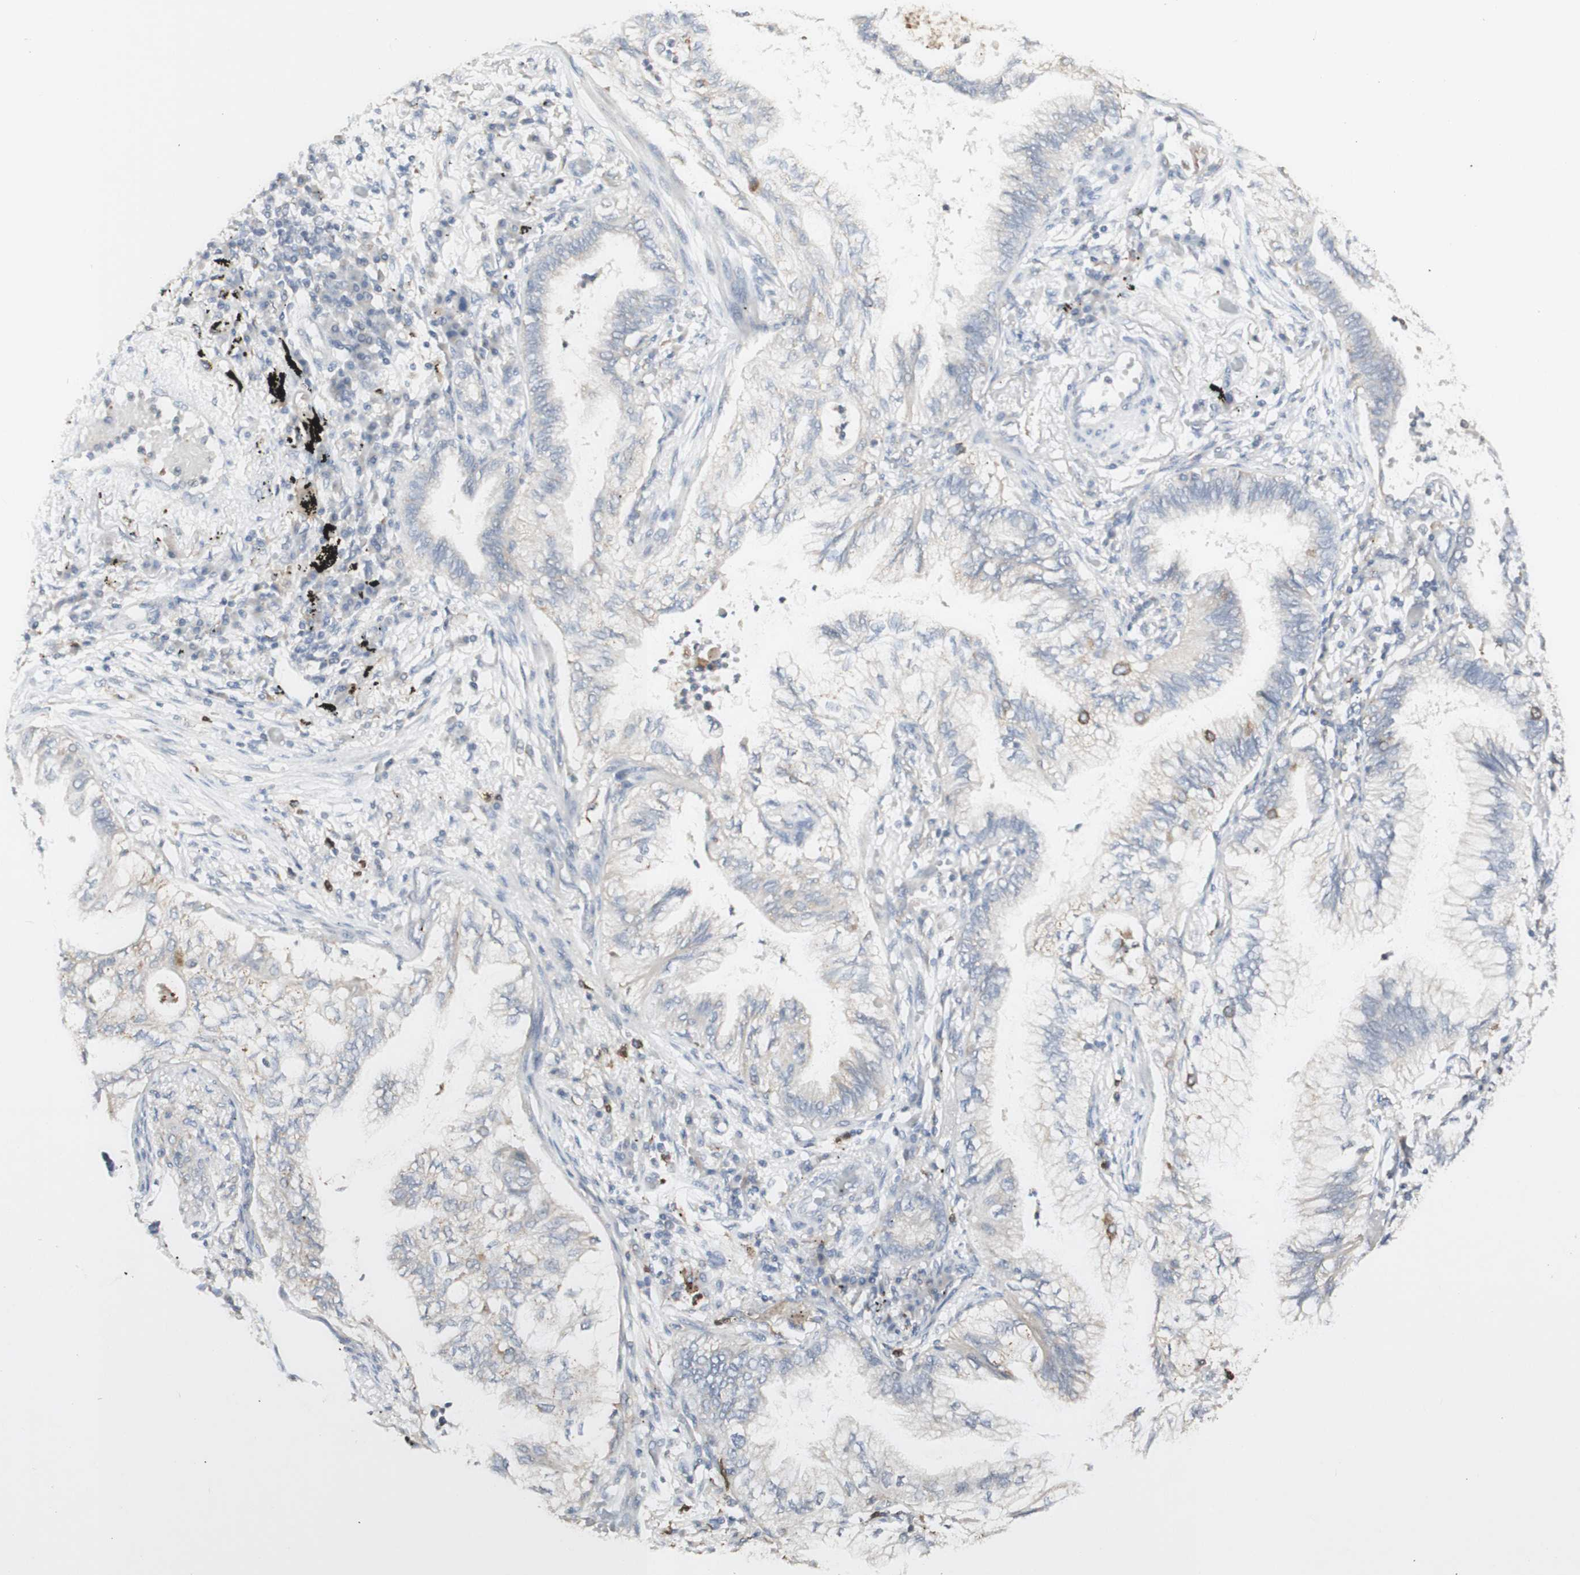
{"staining": {"intensity": "negative", "quantity": "none", "location": "none"}, "tissue": "lung cancer", "cell_type": "Tumor cells", "image_type": "cancer", "snomed": [{"axis": "morphology", "description": "Normal tissue, NOS"}, {"axis": "morphology", "description": "Adenocarcinoma, NOS"}, {"axis": "topography", "description": "Bronchus"}, {"axis": "topography", "description": "Lung"}], "caption": "Immunohistochemical staining of human lung adenocarcinoma shows no significant expression in tumor cells.", "gene": "ATP6V1B1", "patient": {"sex": "female", "age": 70}}